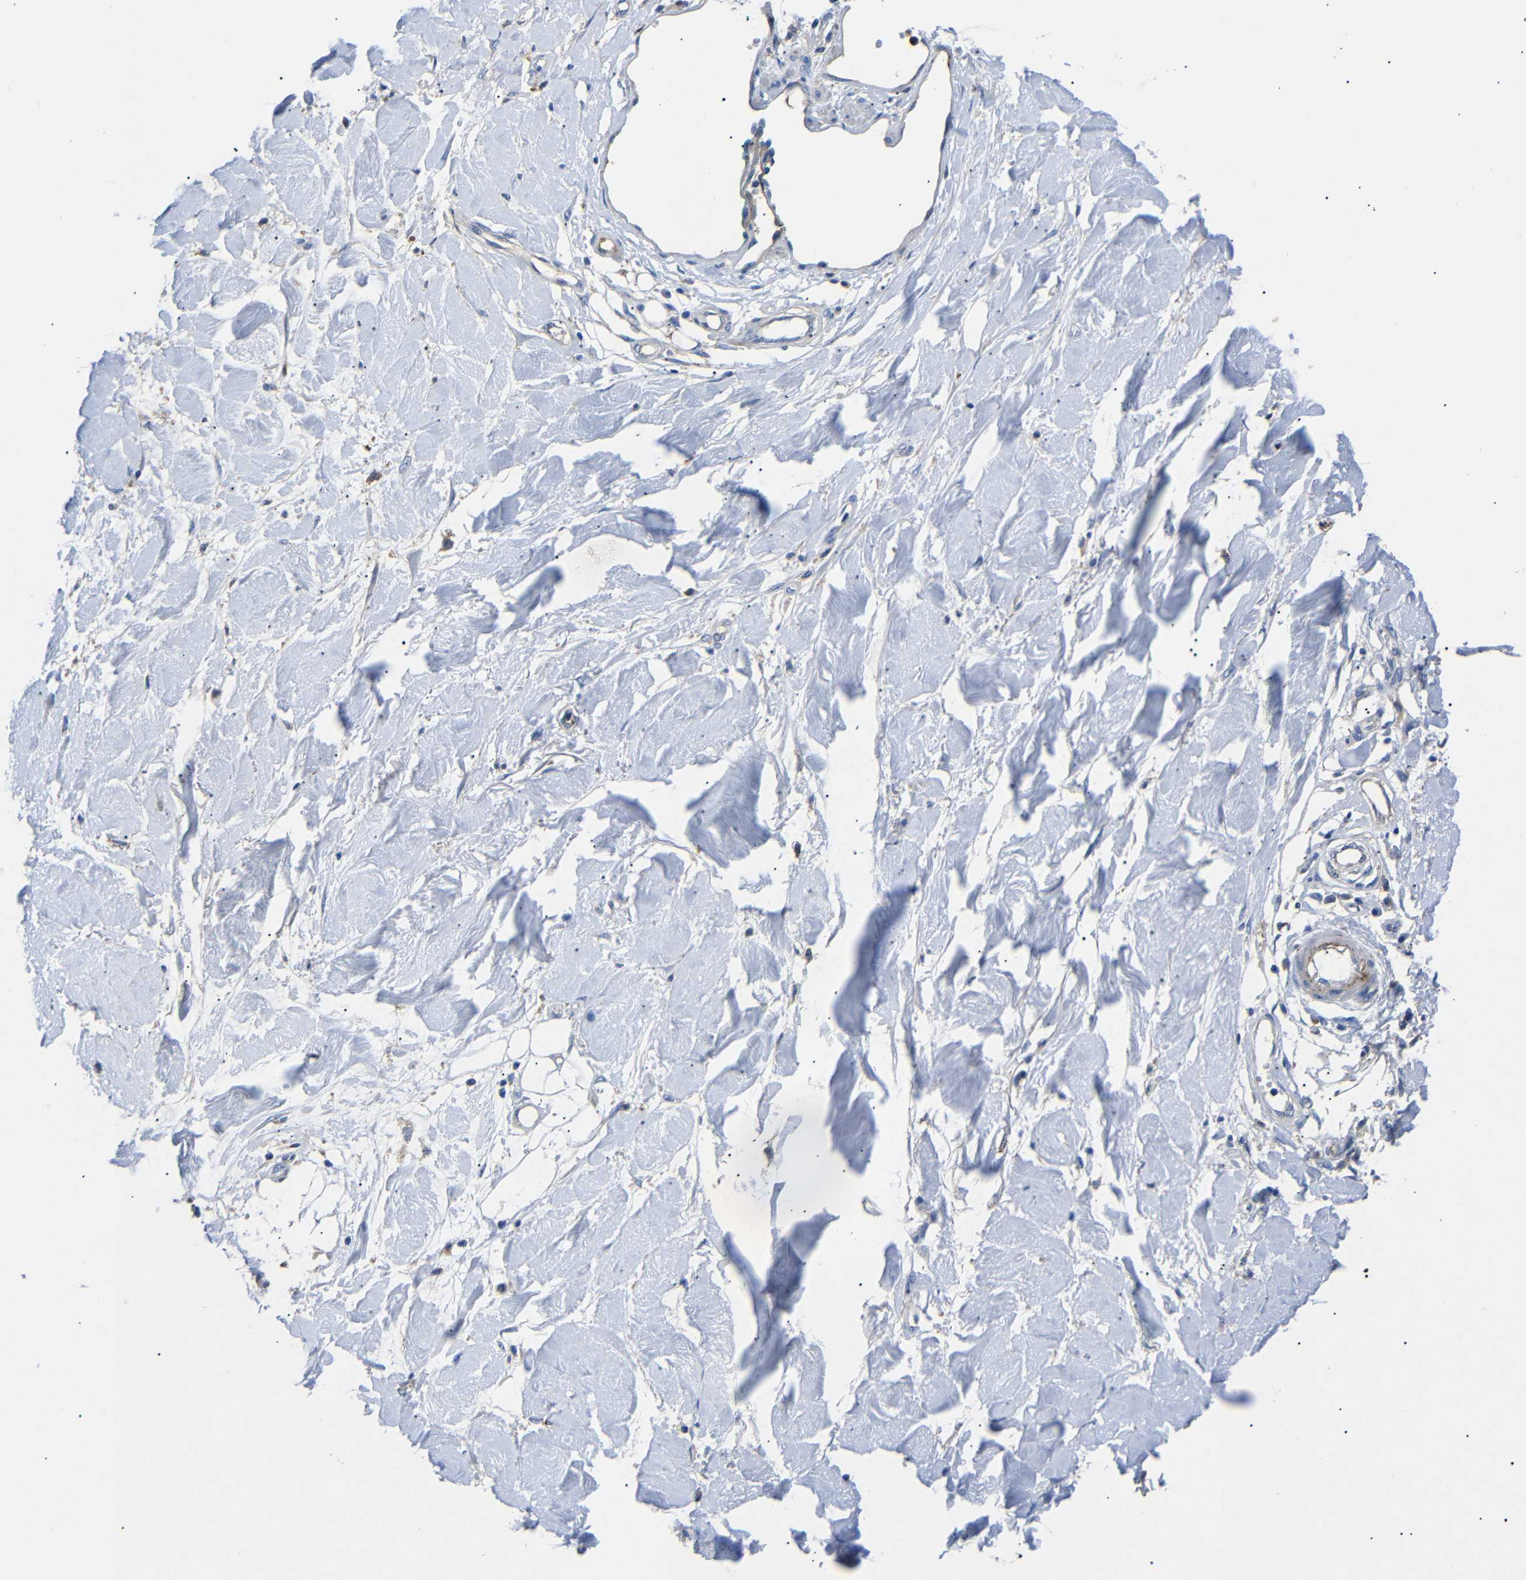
{"staining": {"intensity": "negative", "quantity": "none", "location": "none"}, "tissue": "adipose tissue", "cell_type": "Adipocytes", "image_type": "normal", "snomed": [{"axis": "morphology", "description": "Normal tissue, NOS"}, {"axis": "morphology", "description": "Squamous cell carcinoma, NOS"}, {"axis": "topography", "description": "Skin"}, {"axis": "topography", "description": "Peripheral nerve tissue"}], "caption": "This image is of unremarkable adipose tissue stained with IHC to label a protein in brown with the nuclei are counter-stained blue. There is no positivity in adipocytes. Nuclei are stained in blue.", "gene": "SDCBP", "patient": {"sex": "male", "age": 83}}